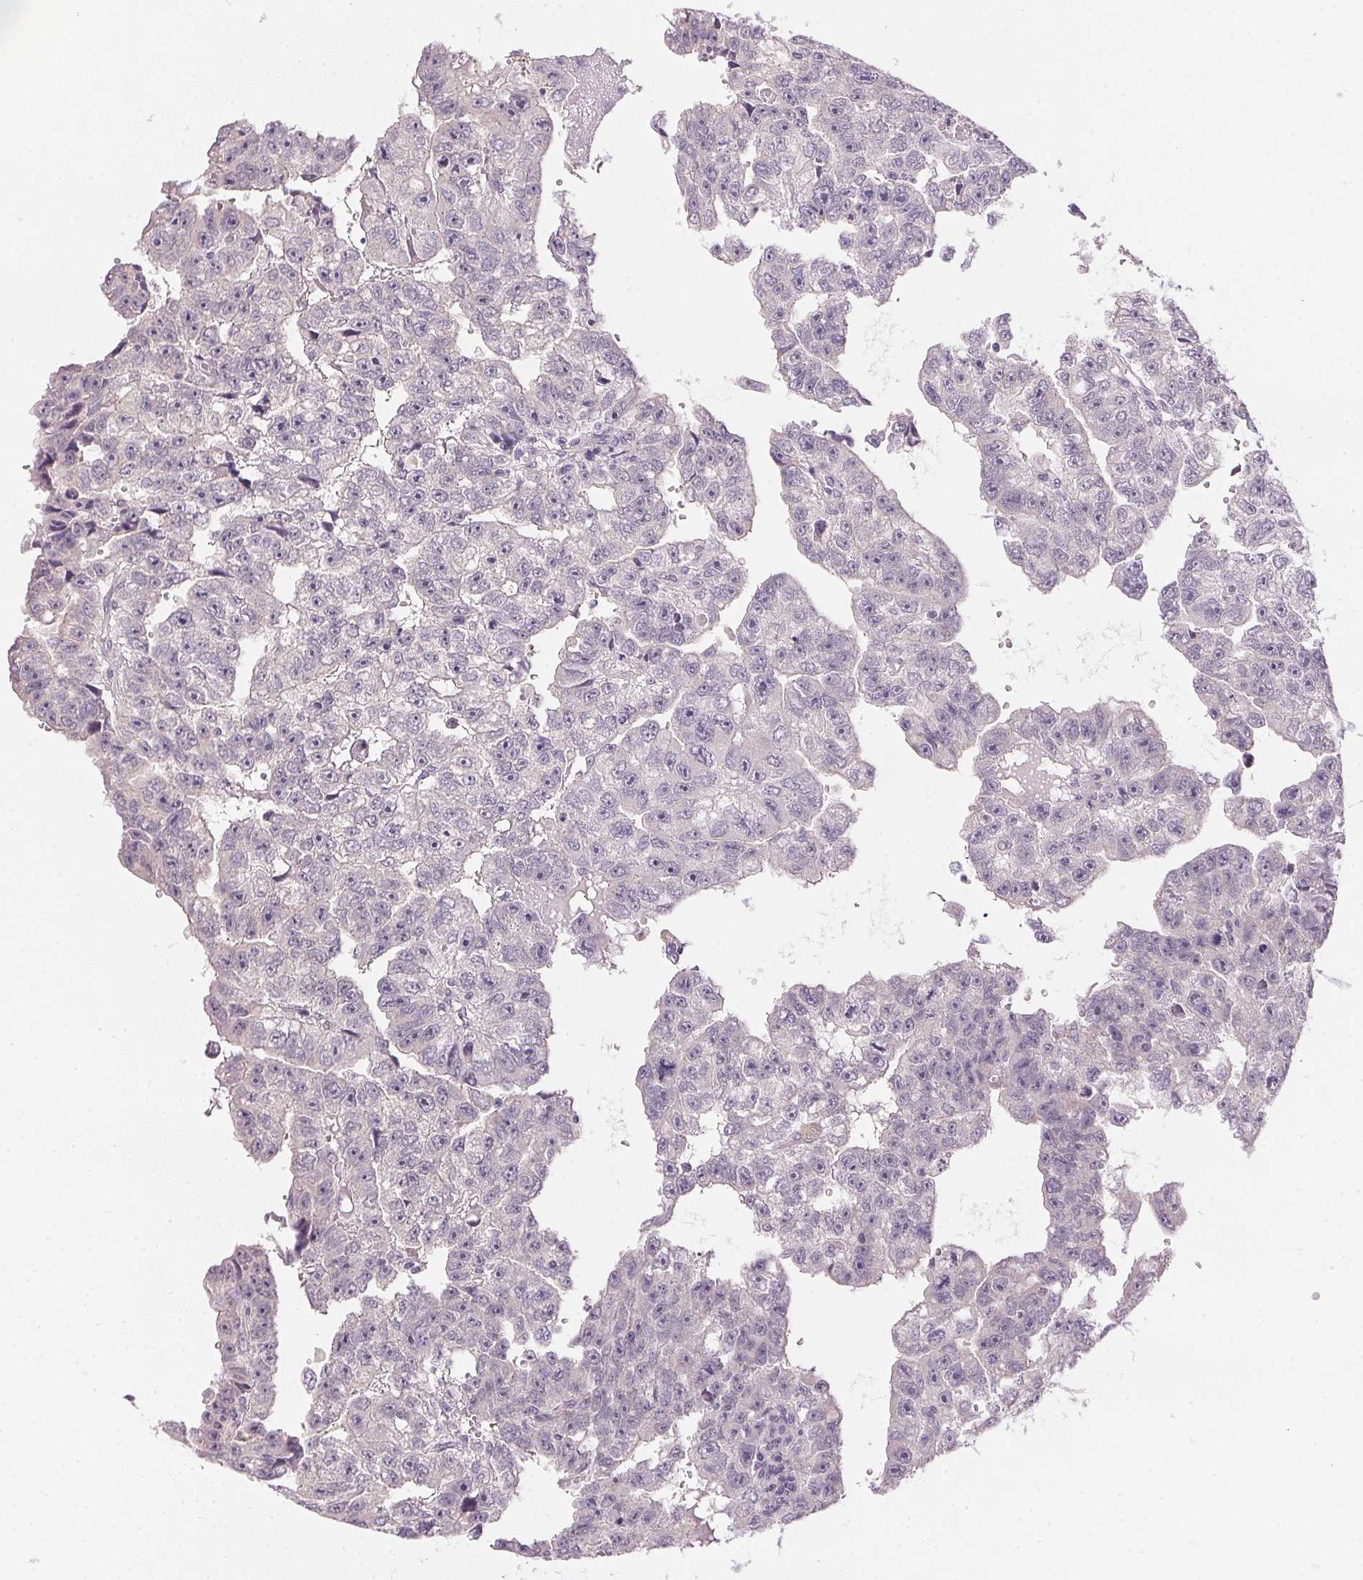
{"staining": {"intensity": "negative", "quantity": "none", "location": "none"}, "tissue": "testis cancer", "cell_type": "Tumor cells", "image_type": "cancer", "snomed": [{"axis": "morphology", "description": "Carcinoma, Embryonal, NOS"}, {"axis": "topography", "description": "Testis"}], "caption": "Testis embryonal carcinoma was stained to show a protein in brown. There is no significant expression in tumor cells.", "gene": "TTC23L", "patient": {"sex": "male", "age": 20}}